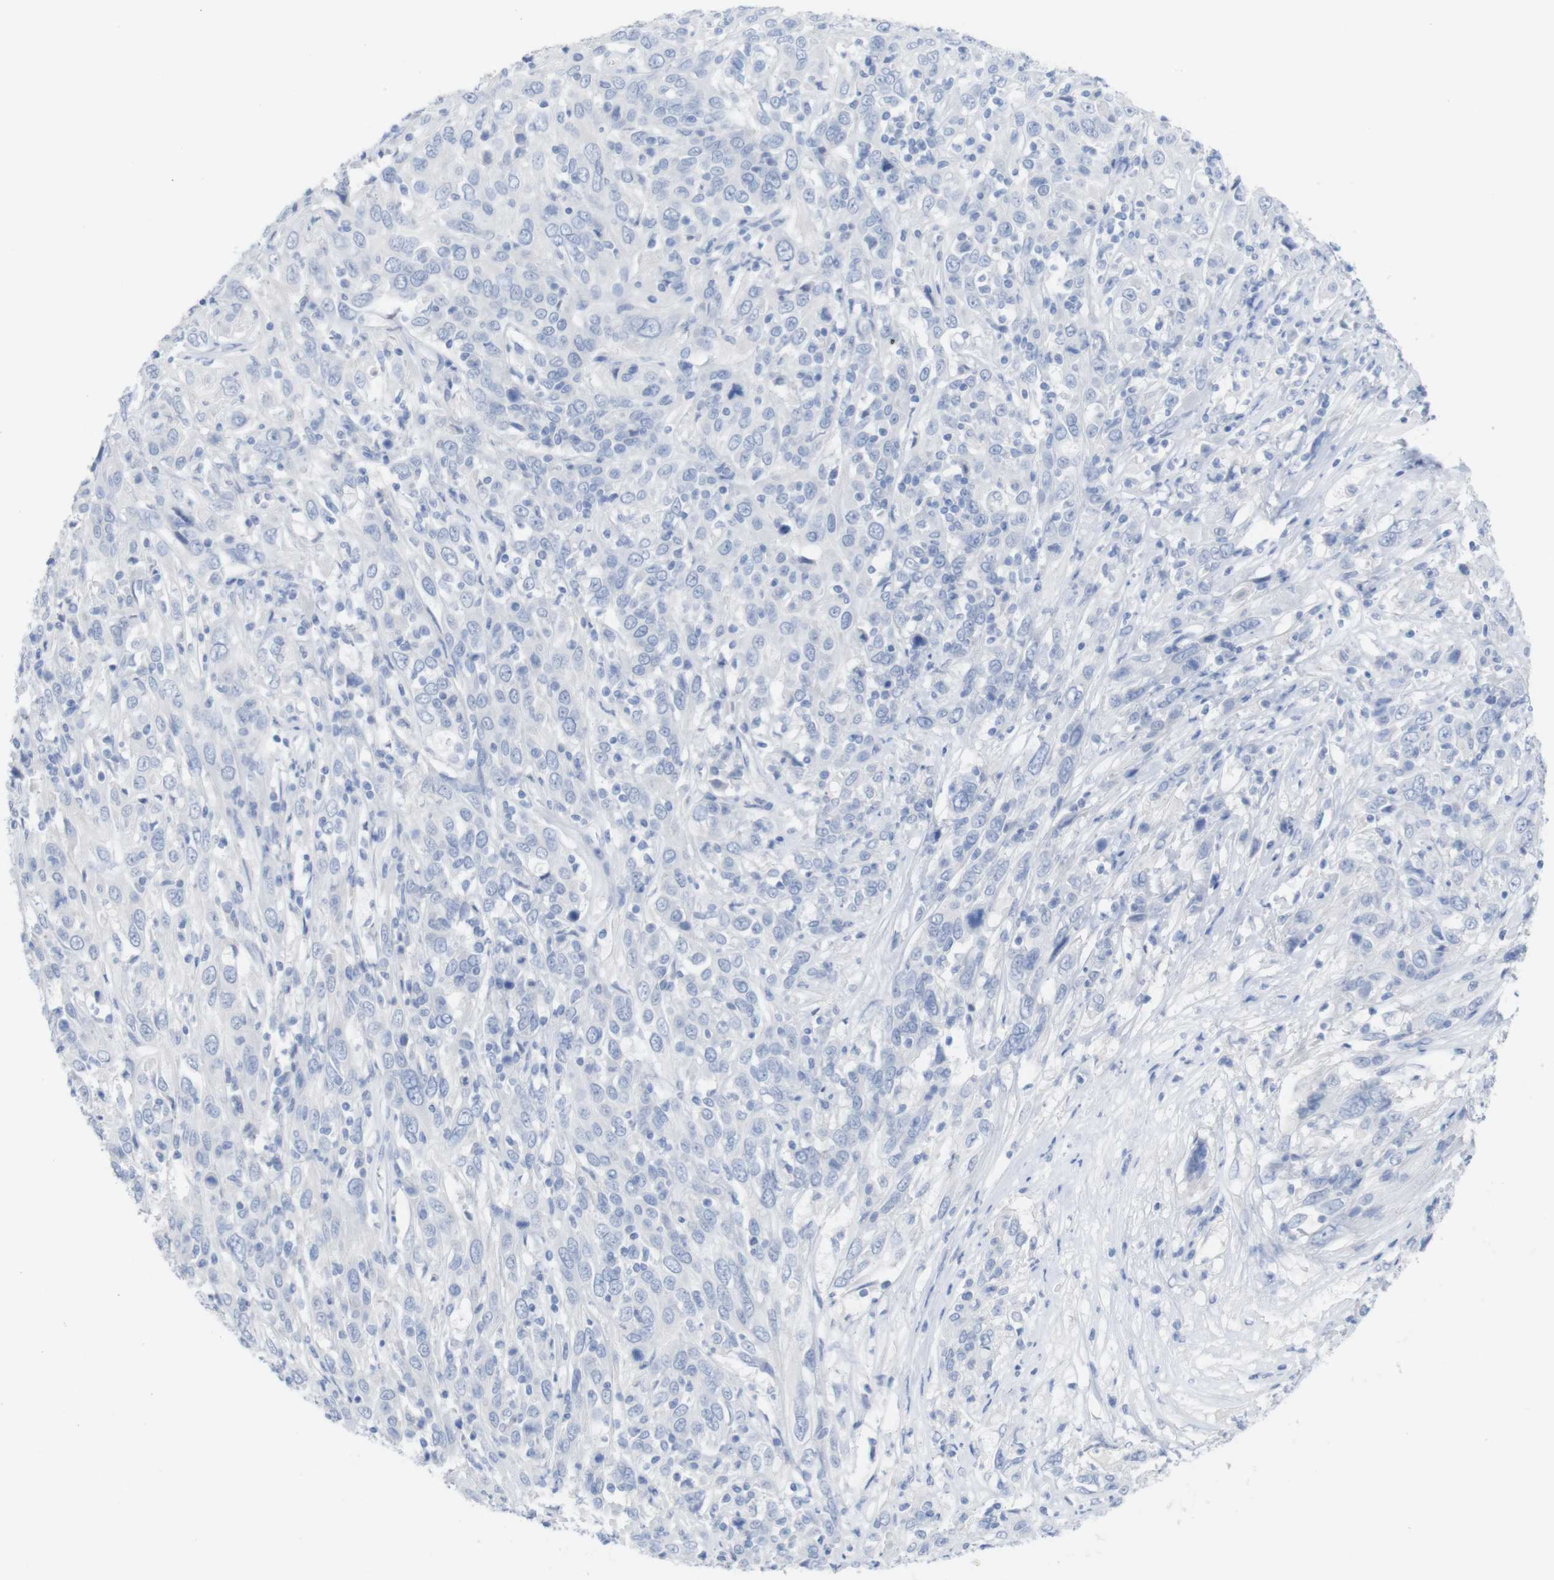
{"staining": {"intensity": "negative", "quantity": "none", "location": "none"}, "tissue": "cervical cancer", "cell_type": "Tumor cells", "image_type": "cancer", "snomed": [{"axis": "morphology", "description": "Squamous cell carcinoma, NOS"}, {"axis": "topography", "description": "Cervix"}], "caption": "High magnification brightfield microscopy of cervical cancer stained with DAB (brown) and counterstained with hematoxylin (blue): tumor cells show no significant positivity.", "gene": "PNMA1", "patient": {"sex": "female", "age": 46}}